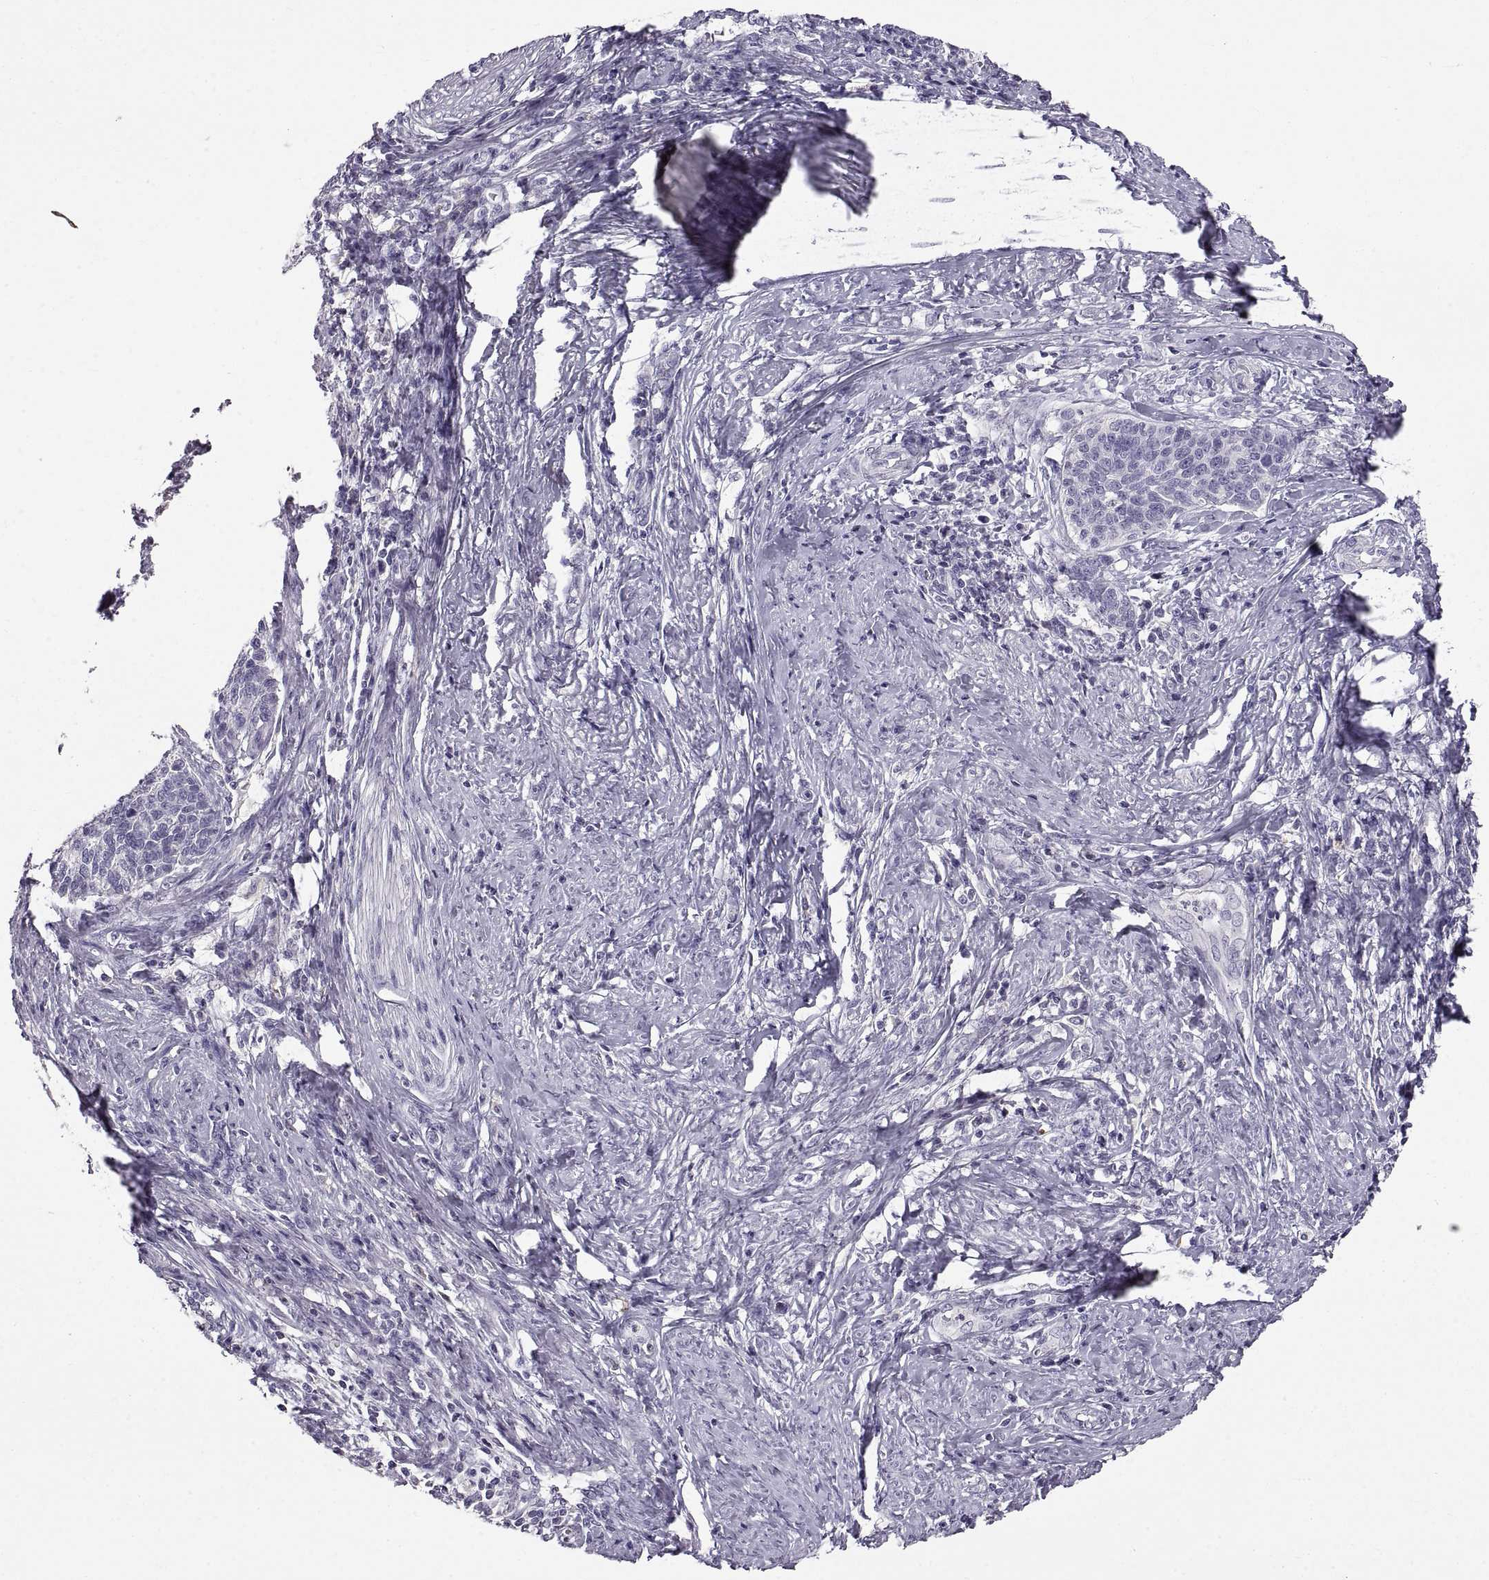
{"staining": {"intensity": "negative", "quantity": "none", "location": "none"}, "tissue": "cervical cancer", "cell_type": "Tumor cells", "image_type": "cancer", "snomed": [{"axis": "morphology", "description": "Squamous cell carcinoma, NOS"}, {"axis": "topography", "description": "Cervix"}], "caption": "Immunohistochemical staining of human cervical cancer reveals no significant expression in tumor cells.", "gene": "ADAM32", "patient": {"sex": "female", "age": 39}}